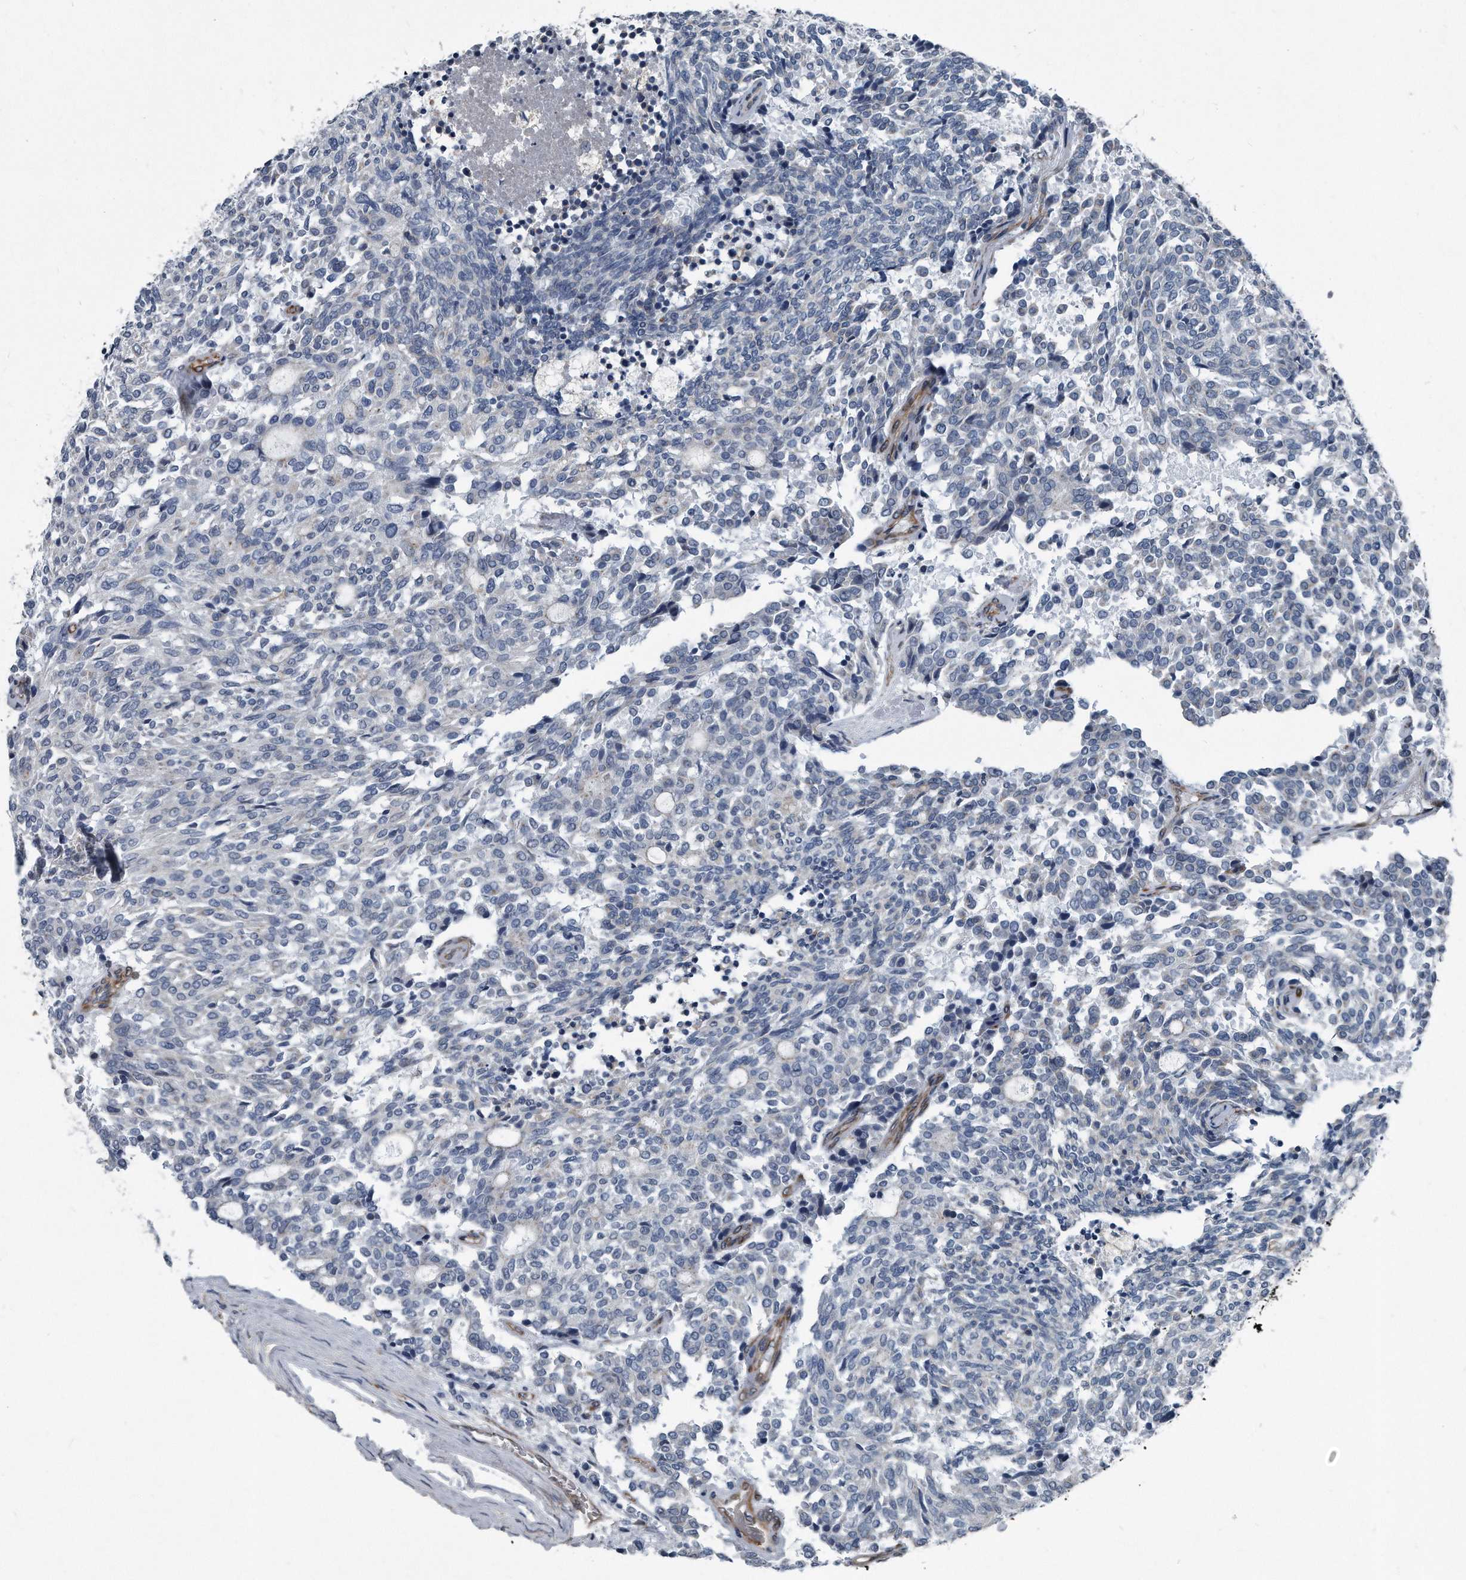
{"staining": {"intensity": "negative", "quantity": "none", "location": "none"}, "tissue": "carcinoid", "cell_type": "Tumor cells", "image_type": "cancer", "snomed": [{"axis": "morphology", "description": "Carcinoid, malignant, NOS"}, {"axis": "topography", "description": "Pancreas"}], "caption": "There is no significant positivity in tumor cells of carcinoid.", "gene": "PLEC", "patient": {"sex": "female", "age": 54}}